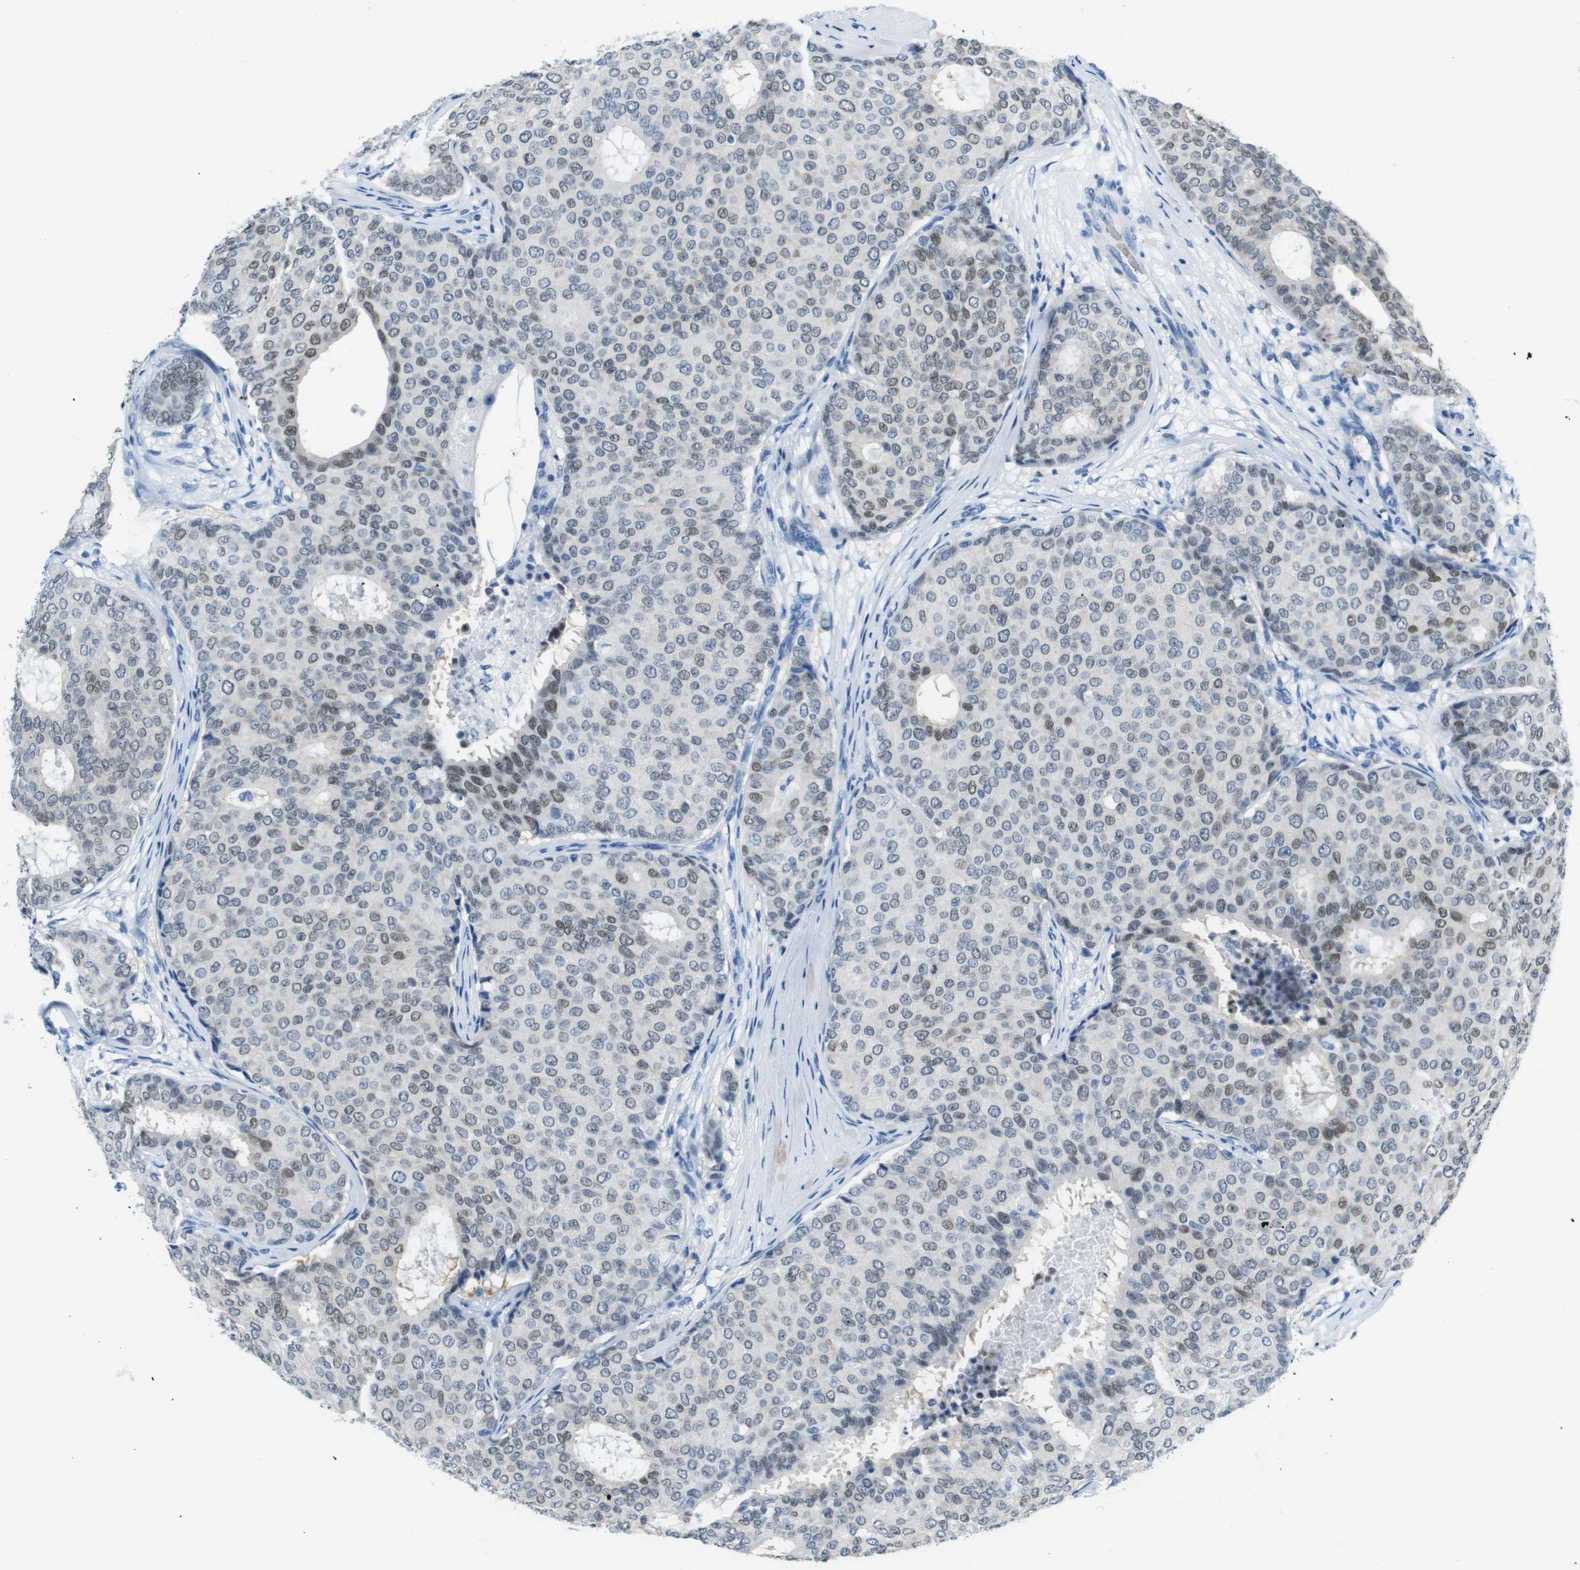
{"staining": {"intensity": "weak", "quantity": "25%-75%", "location": "nuclear"}, "tissue": "breast cancer", "cell_type": "Tumor cells", "image_type": "cancer", "snomed": [{"axis": "morphology", "description": "Duct carcinoma"}, {"axis": "topography", "description": "Breast"}], "caption": "A brown stain labels weak nuclear staining of a protein in human breast infiltrating ductal carcinoma tumor cells. Using DAB (brown) and hematoxylin (blue) stains, captured at high magnification using brightfield microscopy.", "gene": "TFAP2C", "patient": {"sex": "female", "age": 75}}